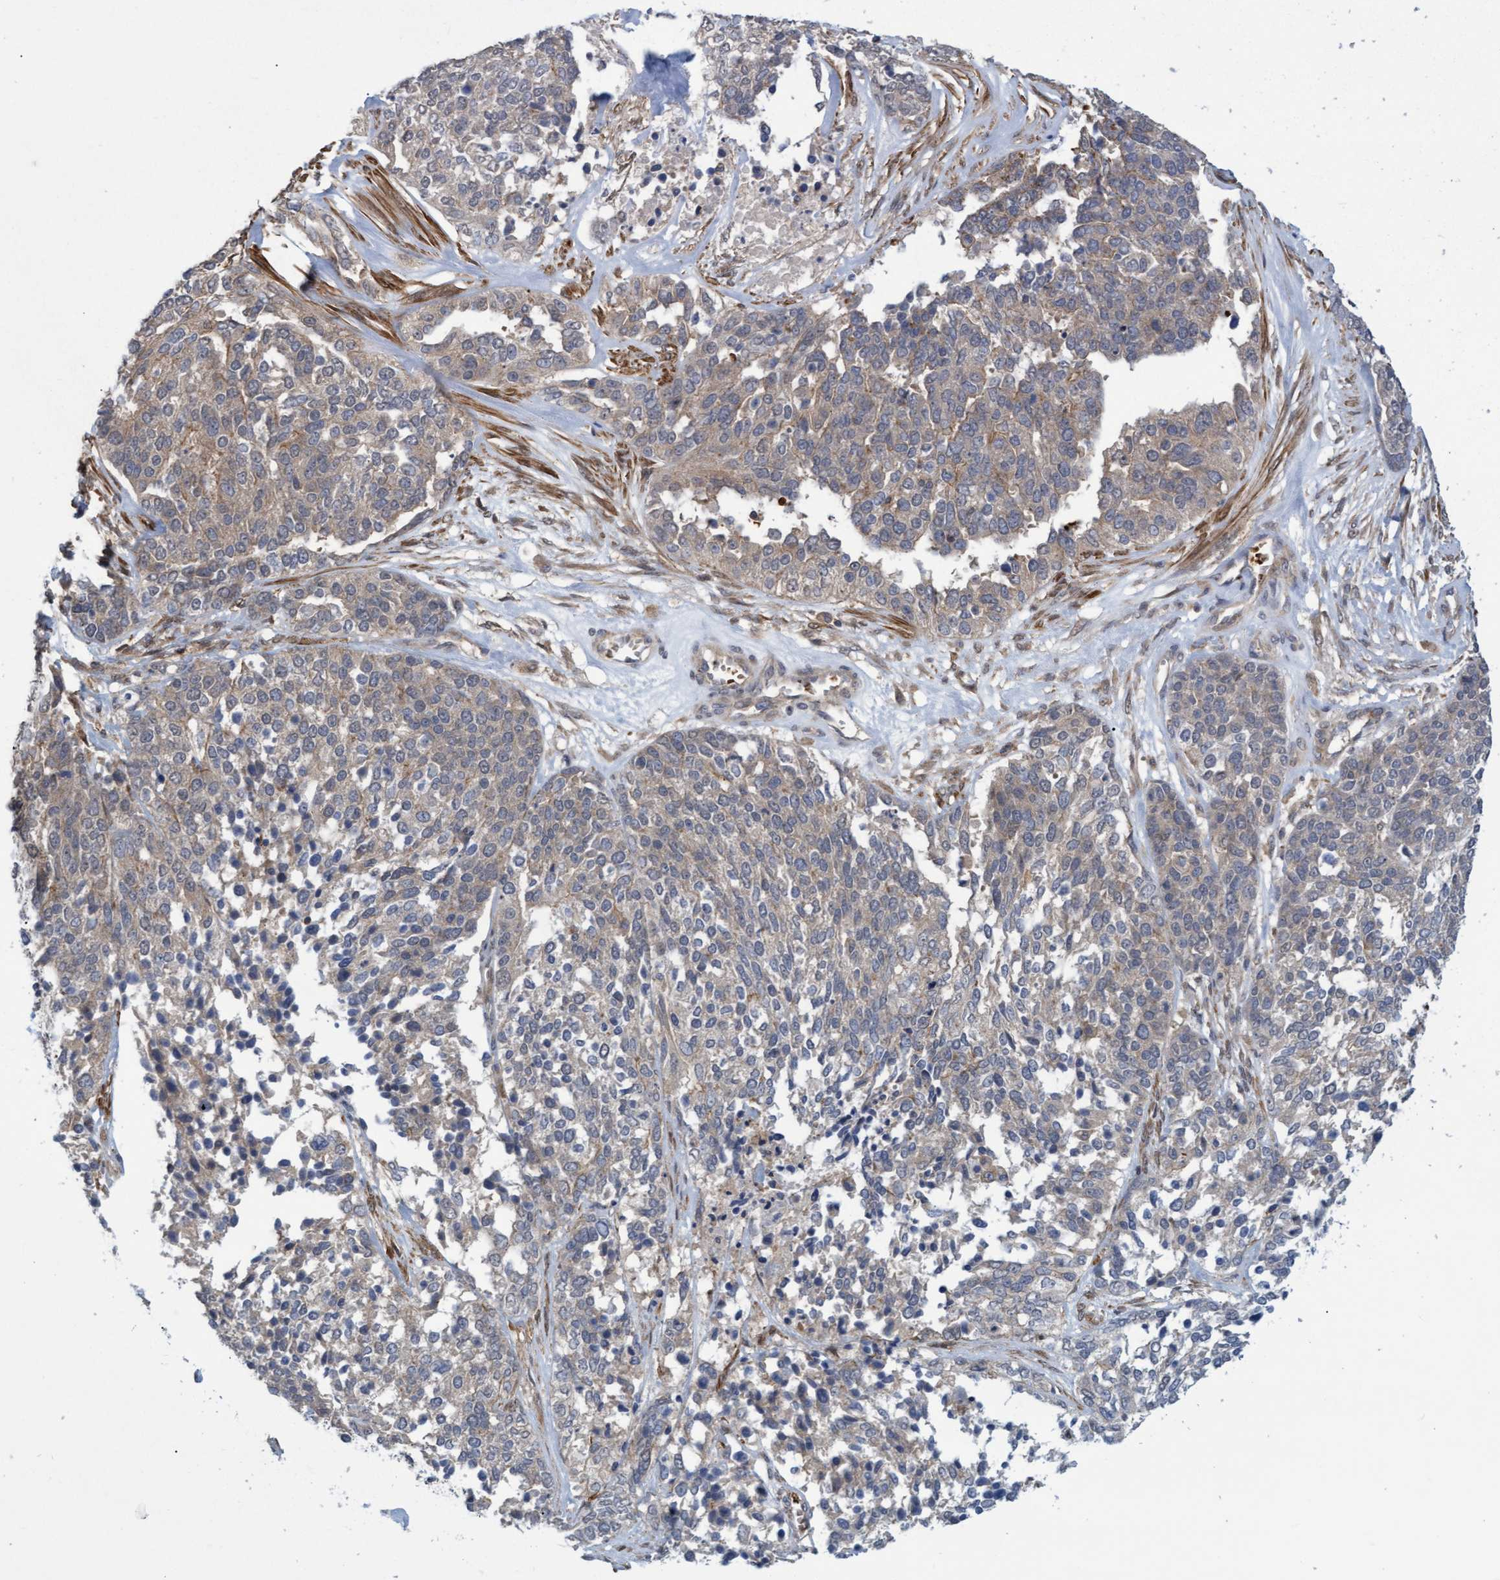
{"staining": {"intensity": "weak", "quantity": "<25%", "location": "cytoplasmic/membranous"}, "tissue": "ovarian cancer", "cell_type": "Tumor cells", "image_type": "cancer", "snomed": [{"axis": "morphology", "description": "Cystadenocarcinoma, serous, NOS"}, {"axis": "topography", "description": "Ovary"}], "caption": "Immunohistochemical staining of ovarian cancer displays no significant staining in tumor cells. (IHC, brightfield microscopy, high magnification).", "gene": "NAA15", "patient": {"sex": "female", "age": 44}}